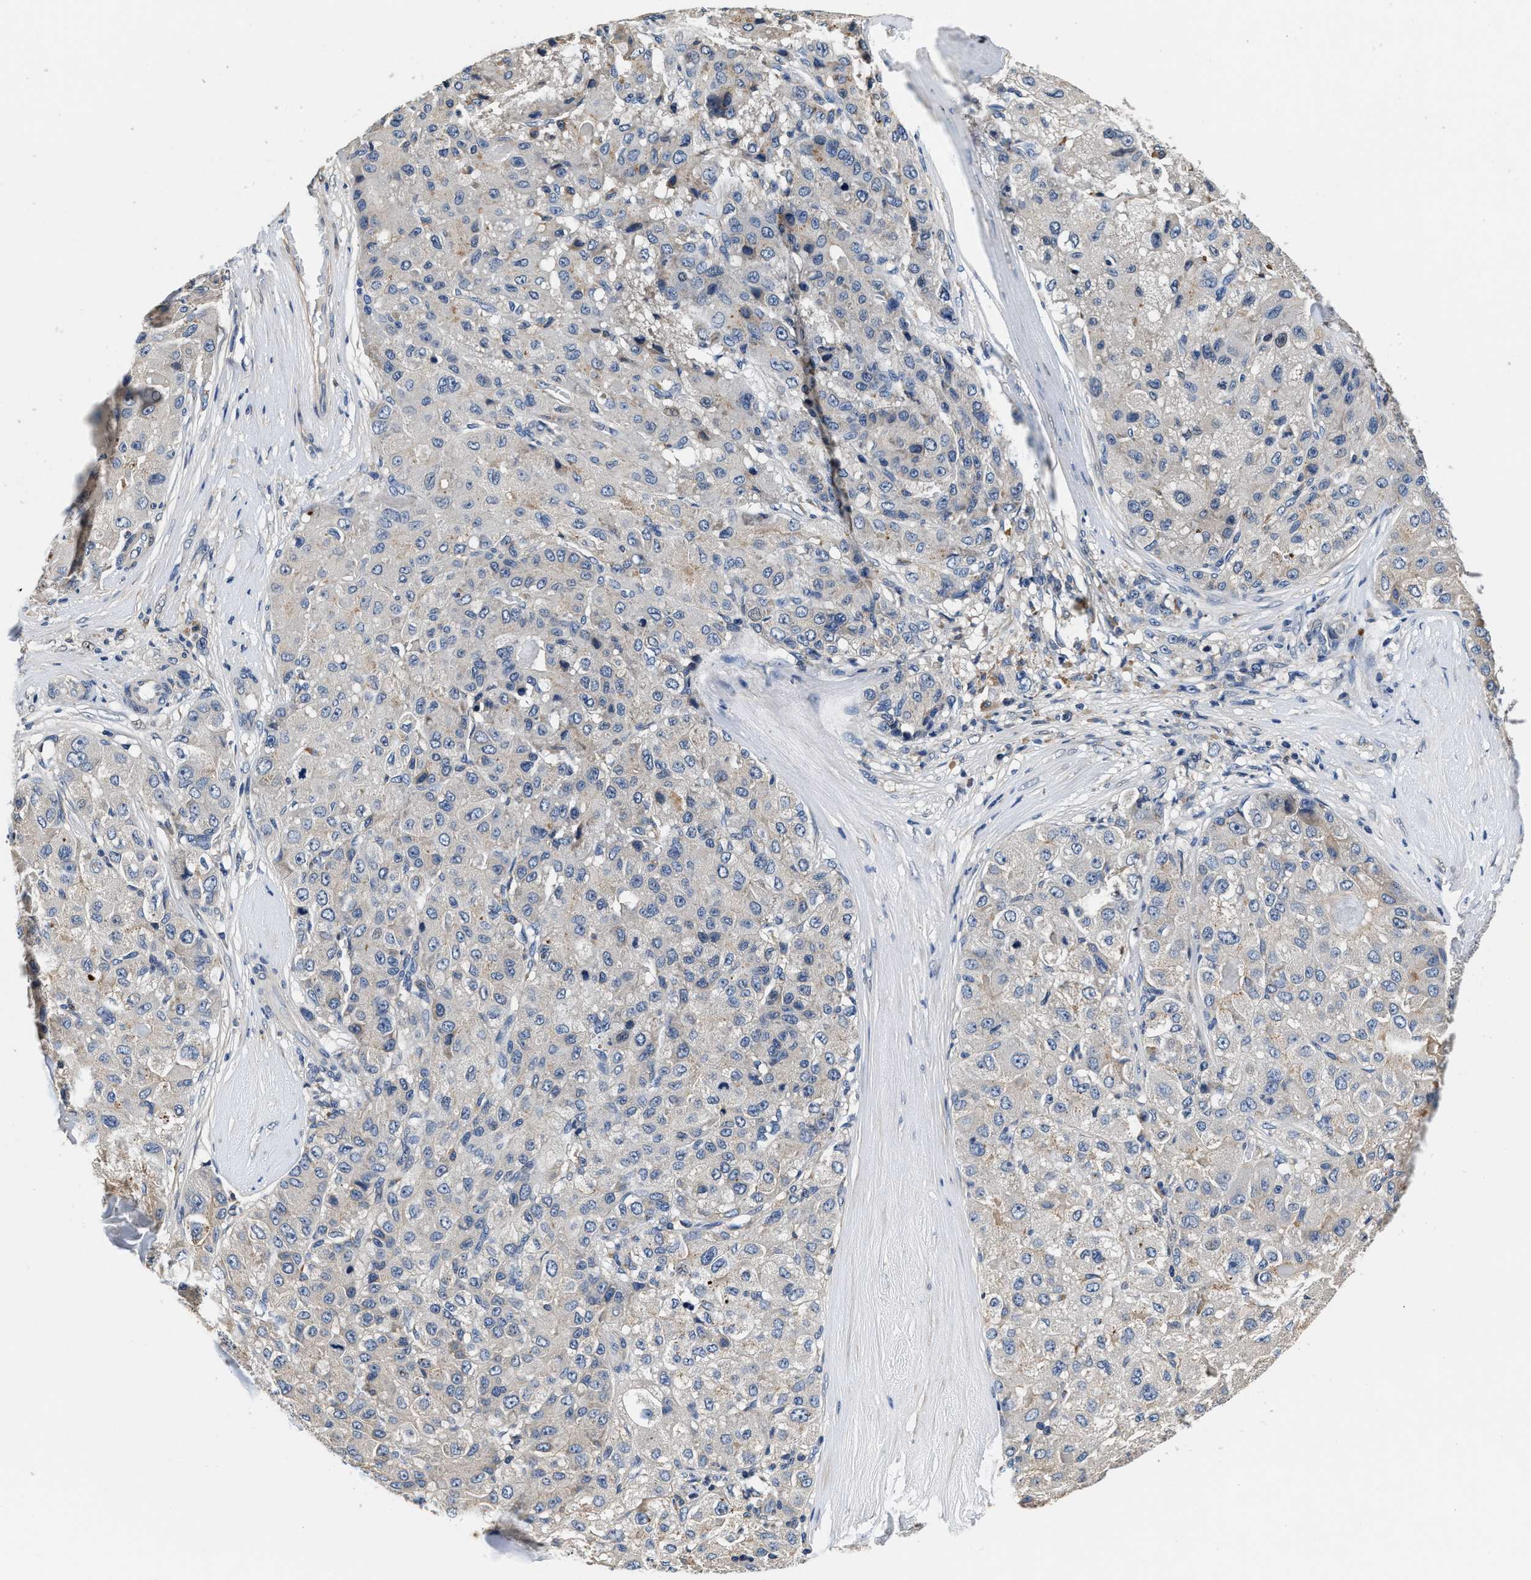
{"staining": {"intensity": "negative", "quantity": "none", "location": "none"}, "tissue": "liver cancer", "cell_type": "Tumor cells", "image_type": "cancer", "snomed": [{"axis": "morphology", "description": "Carcinoma, Hepatocellular, NOS"}, {"axis": "topography", "description": "Liver"}], "caption": "Immunohistochemistry micrograph of neoplastic tissue: human liver cancer stained with DAB exhibits no significant protein staining in tumor cells. (Stains: DAB IHC with hematoxylin counter stain, Microscopy: brightfield microscopy at high magnification).", "gene": "ANKIB1", "patient": {"sex": "male", "age": 80}}